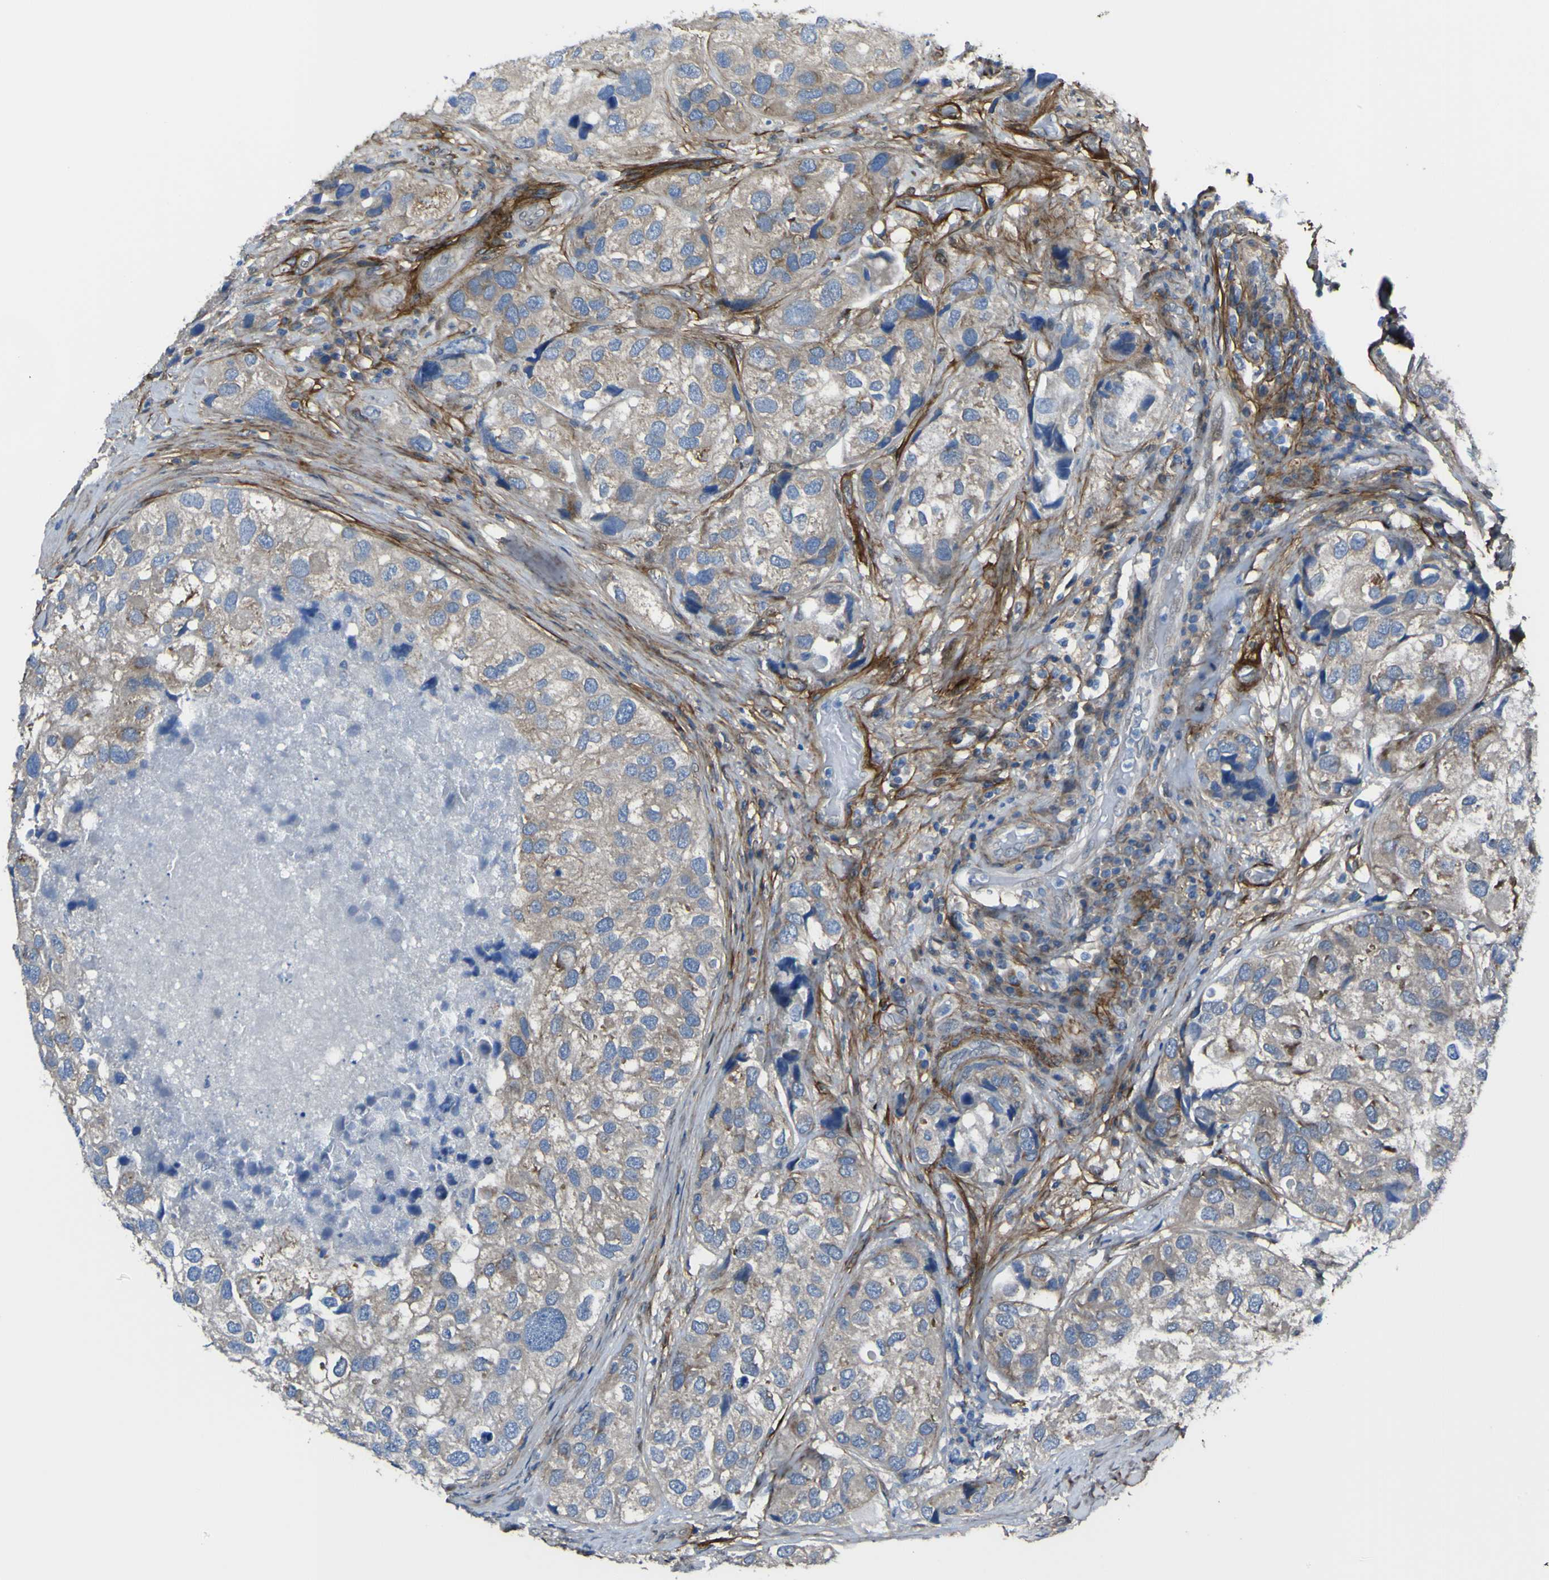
{"staining": {"intensity": "moderate", "quantity": "25%-75%", "location": "cytoplasmic/membranous"}, "tissue": "urothelial cancer", "cell_type": "Tumor cells", "image_type": "cancer", "snomed": [{"axis": "morphology", "description": "Urothelial carcinoma, High grade"}, {"axis": "topography", "description": "Urinary bladder"}], "caption": "Protein positivity by immunohistochemistry shows moderate cytoplasmic/membranous staining in about 25%-75% of tumor cells in urothelial carcinoma (high-grade). (Stains: DAB (3,3'-diaminobenzidine) in brown, nuclei in blue, Microscopy: brightfield microscopy at high magnification).", "gene": "LRRN1", "patient": {"sex": "female", "age": 64}}